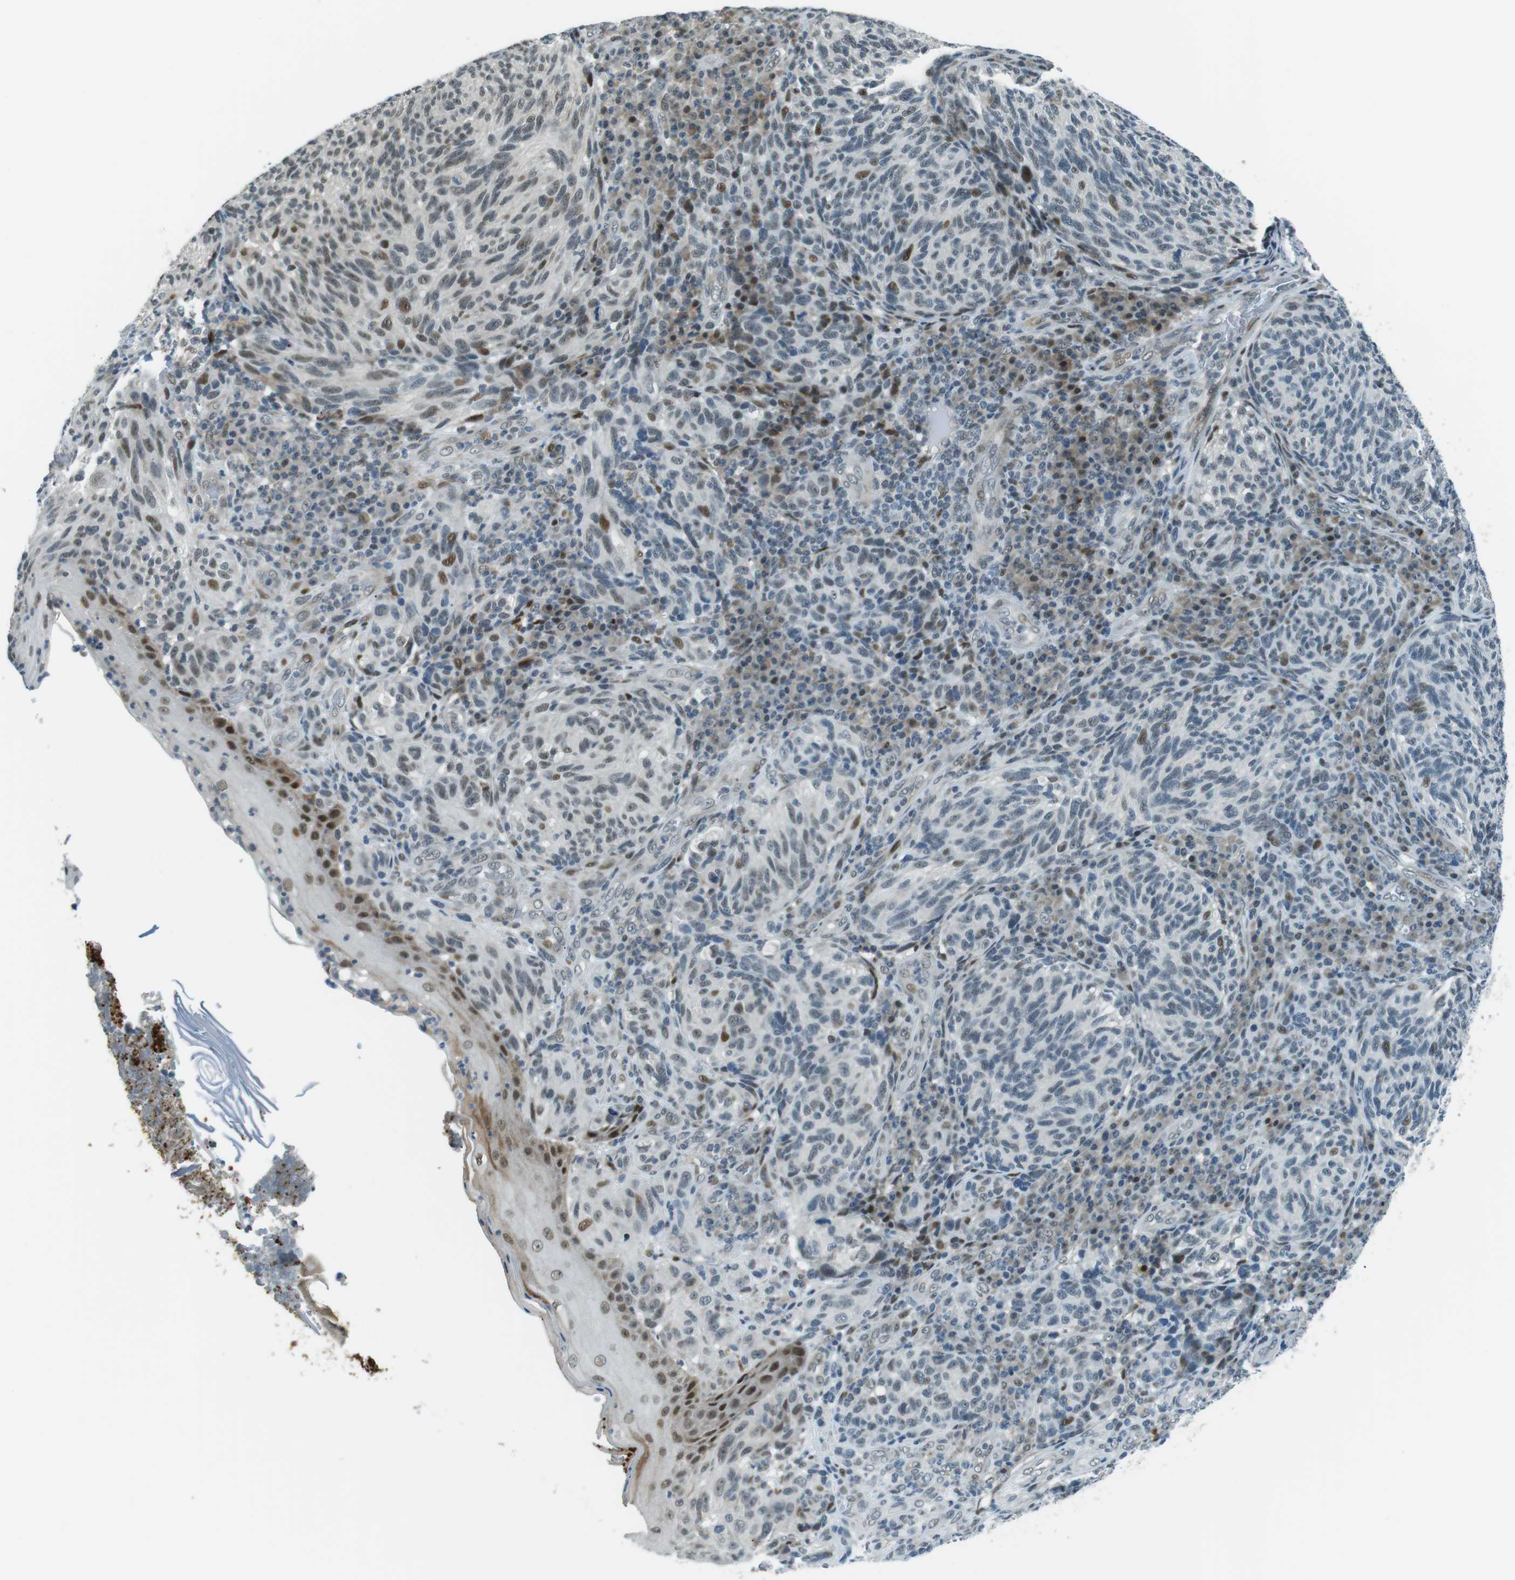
{"staining": {"intensity": "moderate", "quantity": "25%-75%", "location": "nuclear"}, "tissue": "melanoma", "cell_type": "Tumor cells", "image_type": "cancer", "snomed": [{"axis": "morphology", "description": "Malignant melanoma, NOS"}, {"axis": "topography", "description": "Skin"}], "caption": "Immunohistochemical staining of human melanoma displays medium levels of moderate nuclear protein positivity in approximately 25%-75% of tumor cells.", "gene": "PJA1", "patient": {"sex": "female", "age": 73}}